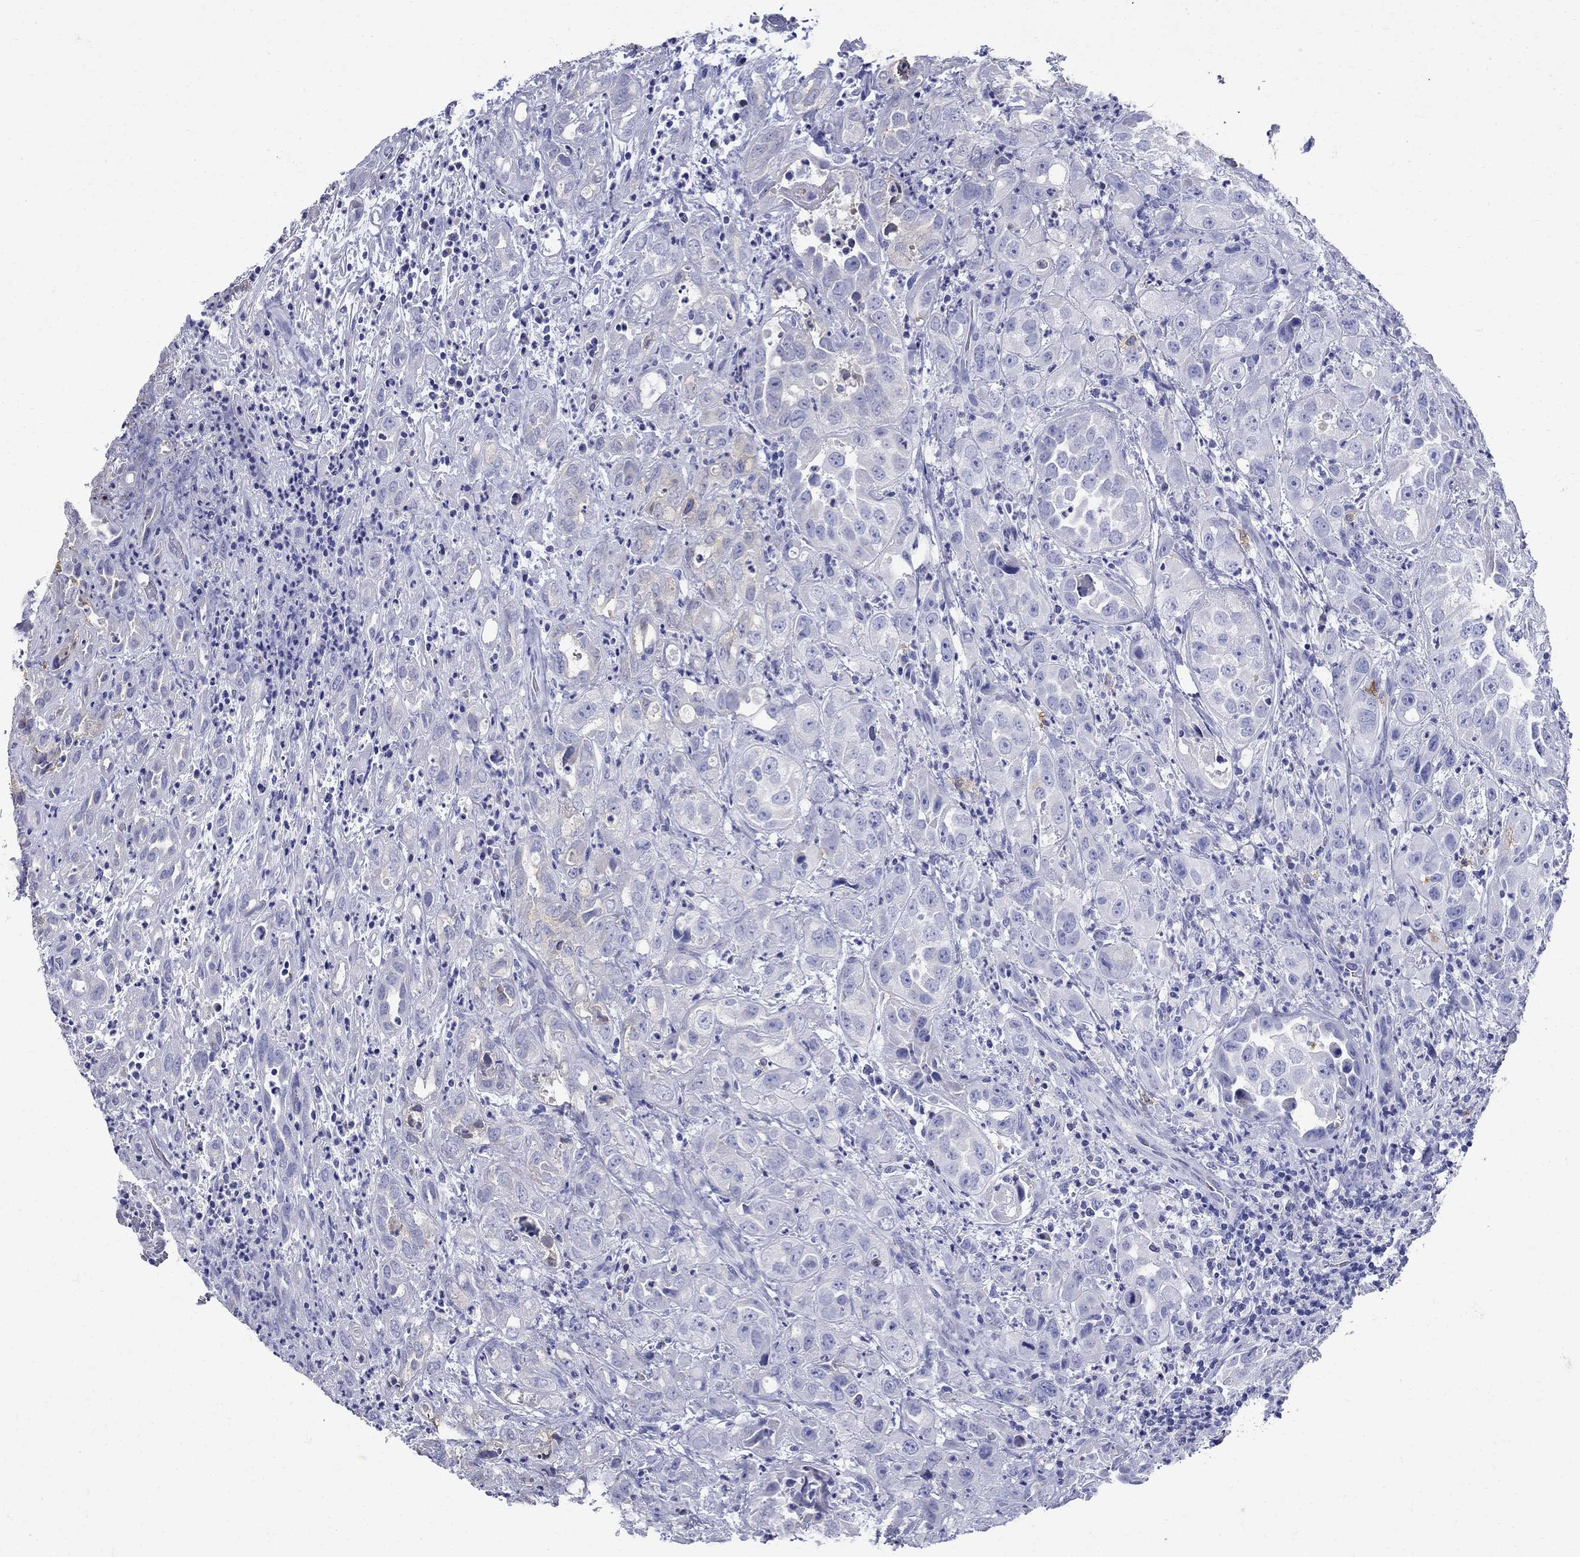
{"staining": {"intensity": "negative", "quantity": "none", "location": "none"}, "tissue": "urothelial cancer", "cell_type": "Tumor cells", "image_type": "cancer", "snomed": [{"axis": "morphology", "description": "Urothelial carcinoma, High grade"}, {"axis": "topography", "description": "Urinary bladder"}], "caption": "Immunohistochemistry histopathology image of human high-grade urothelial carcinoma stained for a protein (brown), which displays no expression in tumor cells. (DAB immunohistochemistry visualized using brightfield microscopy, high magnification).", "gene": "CD1A", "patient": {"sex": "female", "age": 41}}